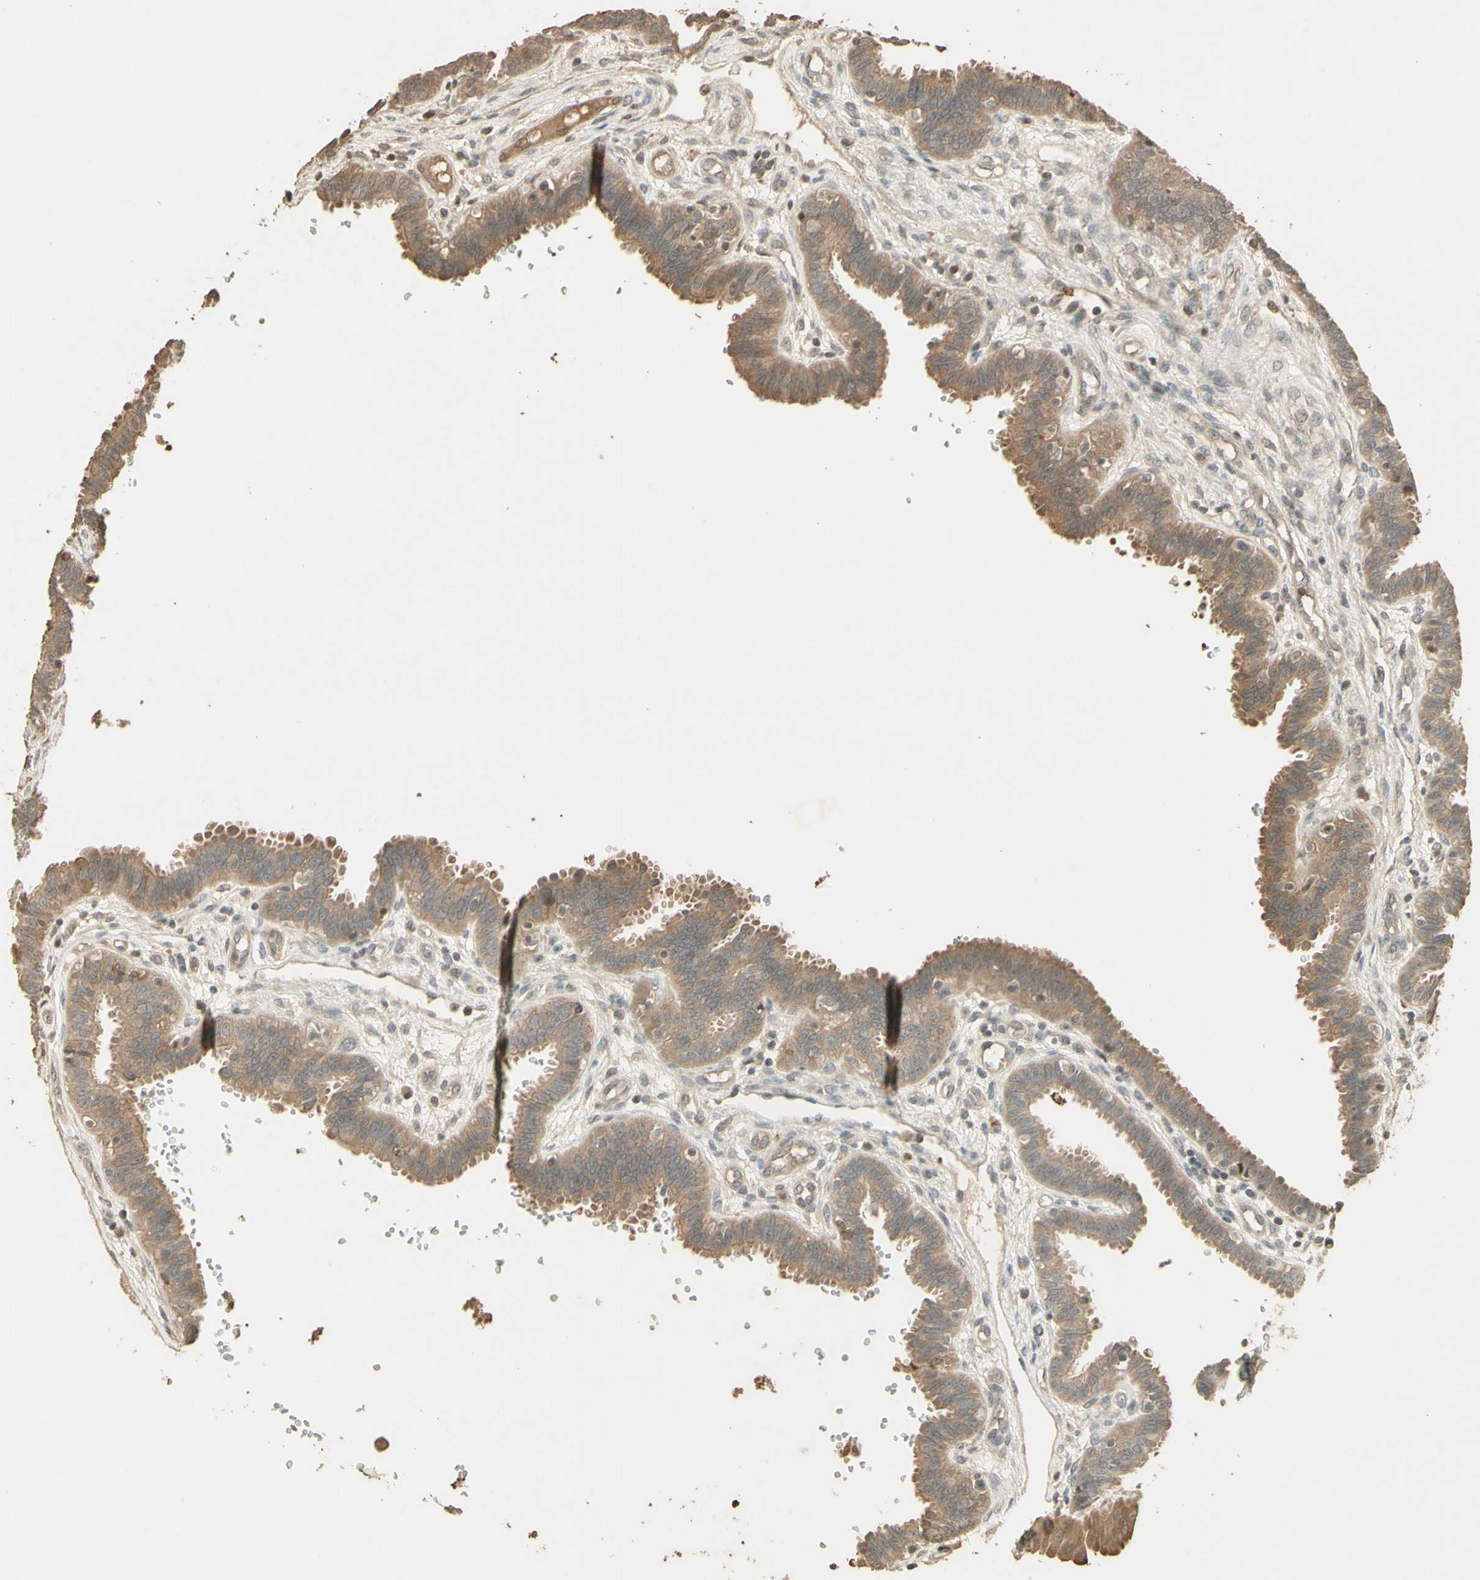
{"staining": {"intensity": "moderate", "quantity": ">75%", "location": "cytoplasmic/membranous"}, "tissue": "fallopian tube", "cell_type": "Glandular cells", "image_type": "normal", "snomed": [{"axis": "morphology", "description": "Normal tissue, NOS"}, {"axis": "topography", "description": "Fallopian tube"}], "caption": "Glandular cells show medium levels of moderate cytoplasmic/membranous staining in about >75% of cells in unremarkable human fallopian tube. (DAB = brown stain, brightfield microscopy at high magnification).", "gene": "SMAD9", "patient": {"sex": "female", "age": 32}}